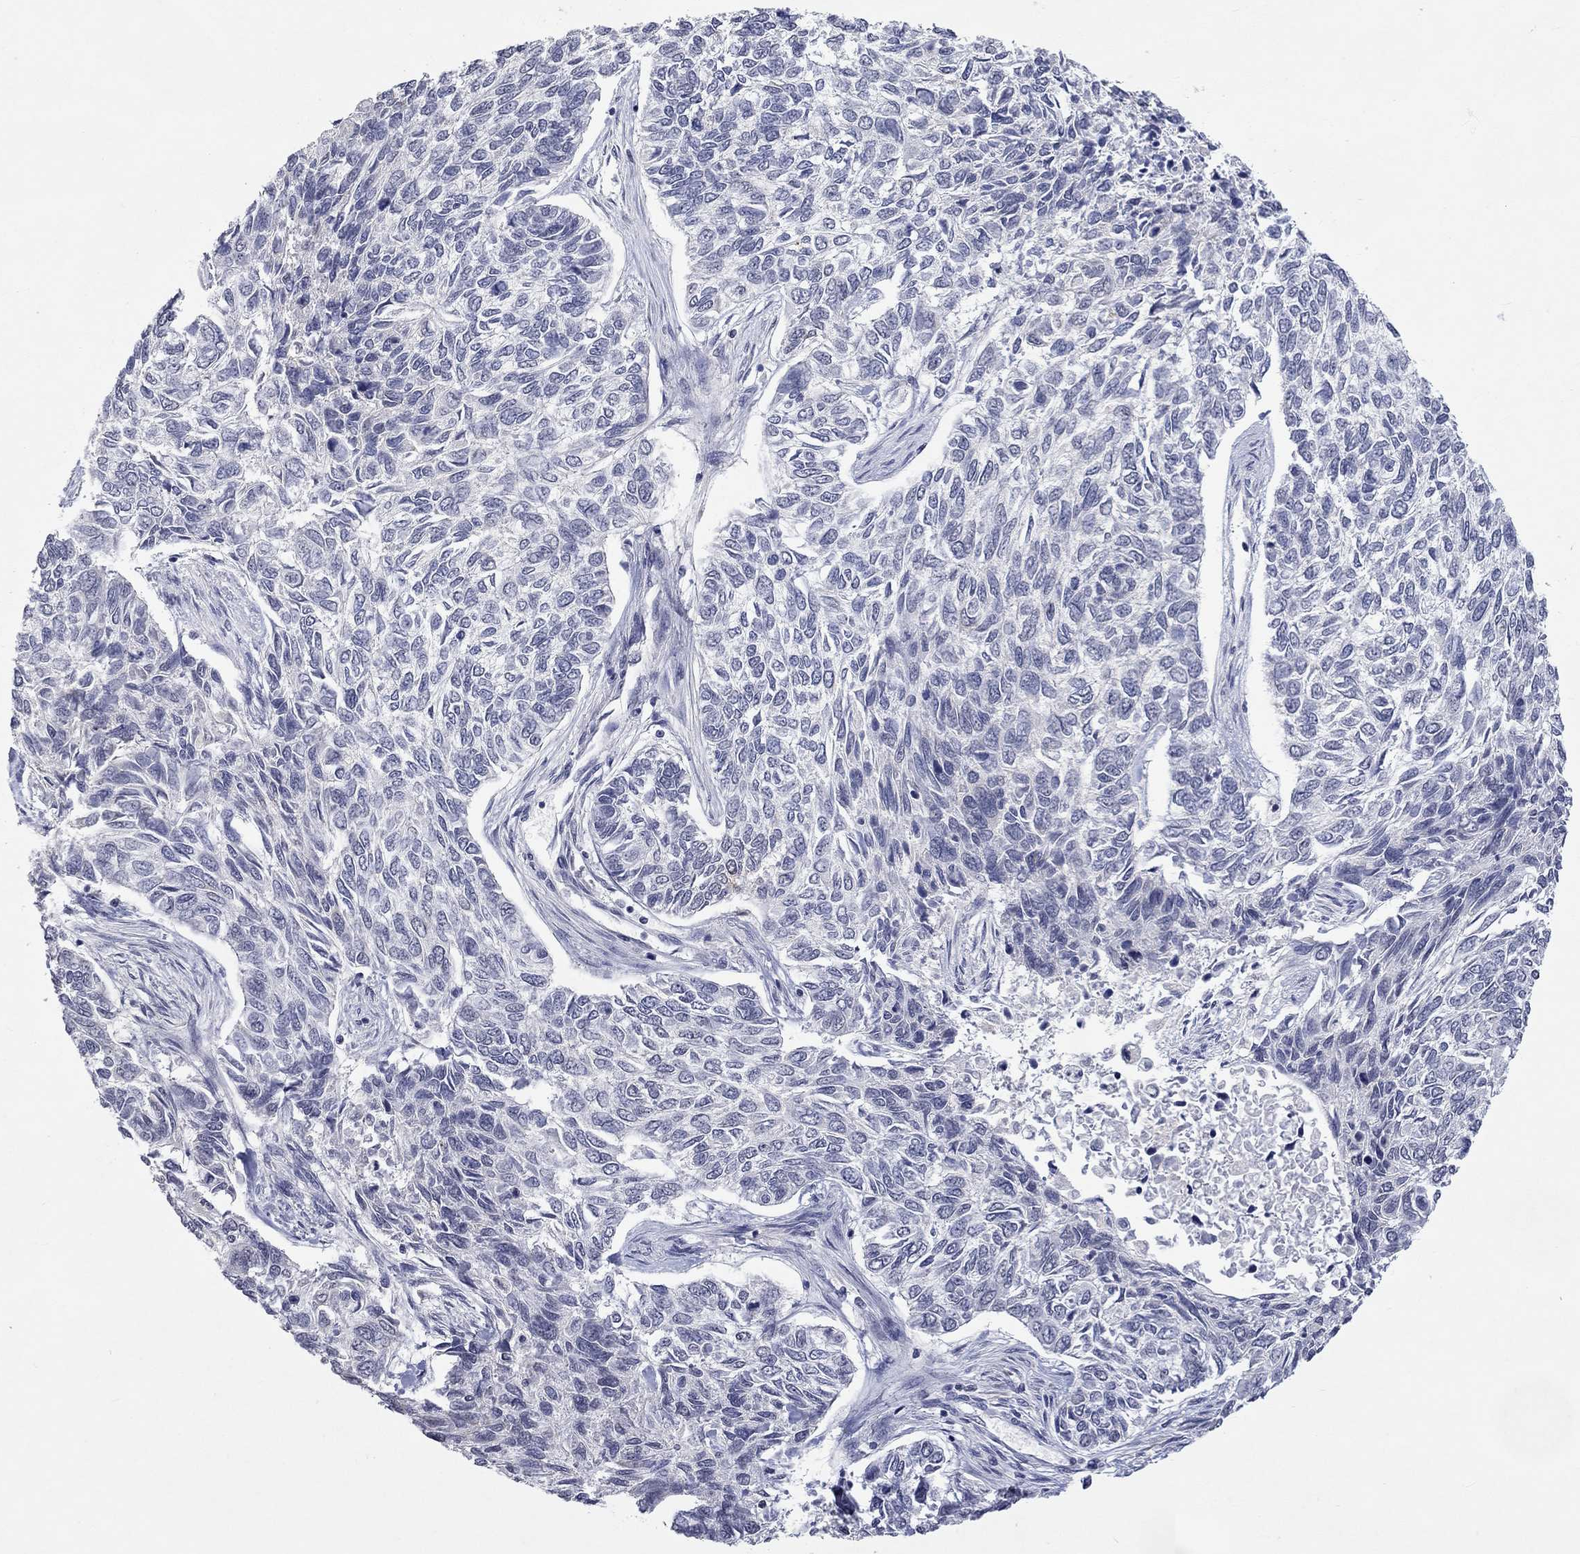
{"staining": {"intensity": "negative", "quantity": "none", "location": "none"}, "tissue": "skin cancer", "cell_type": "Tumor cells", "image_type": "cancer", "snomed": [{"axis": "morphology", "description": "Basal cell carcinoma"}, {"axis": "topography", "description": "Skin"}], "caption": "There is no significant staining in tumor cells of skin cancer (basal cell carcinoma). (Stains: DAB IHC with hematoxylin counter stain, Microscopy: brightfield microscopy at high magnification).", "gene": "TMEM143", "patient": {"sex": "female", "age": 65}}